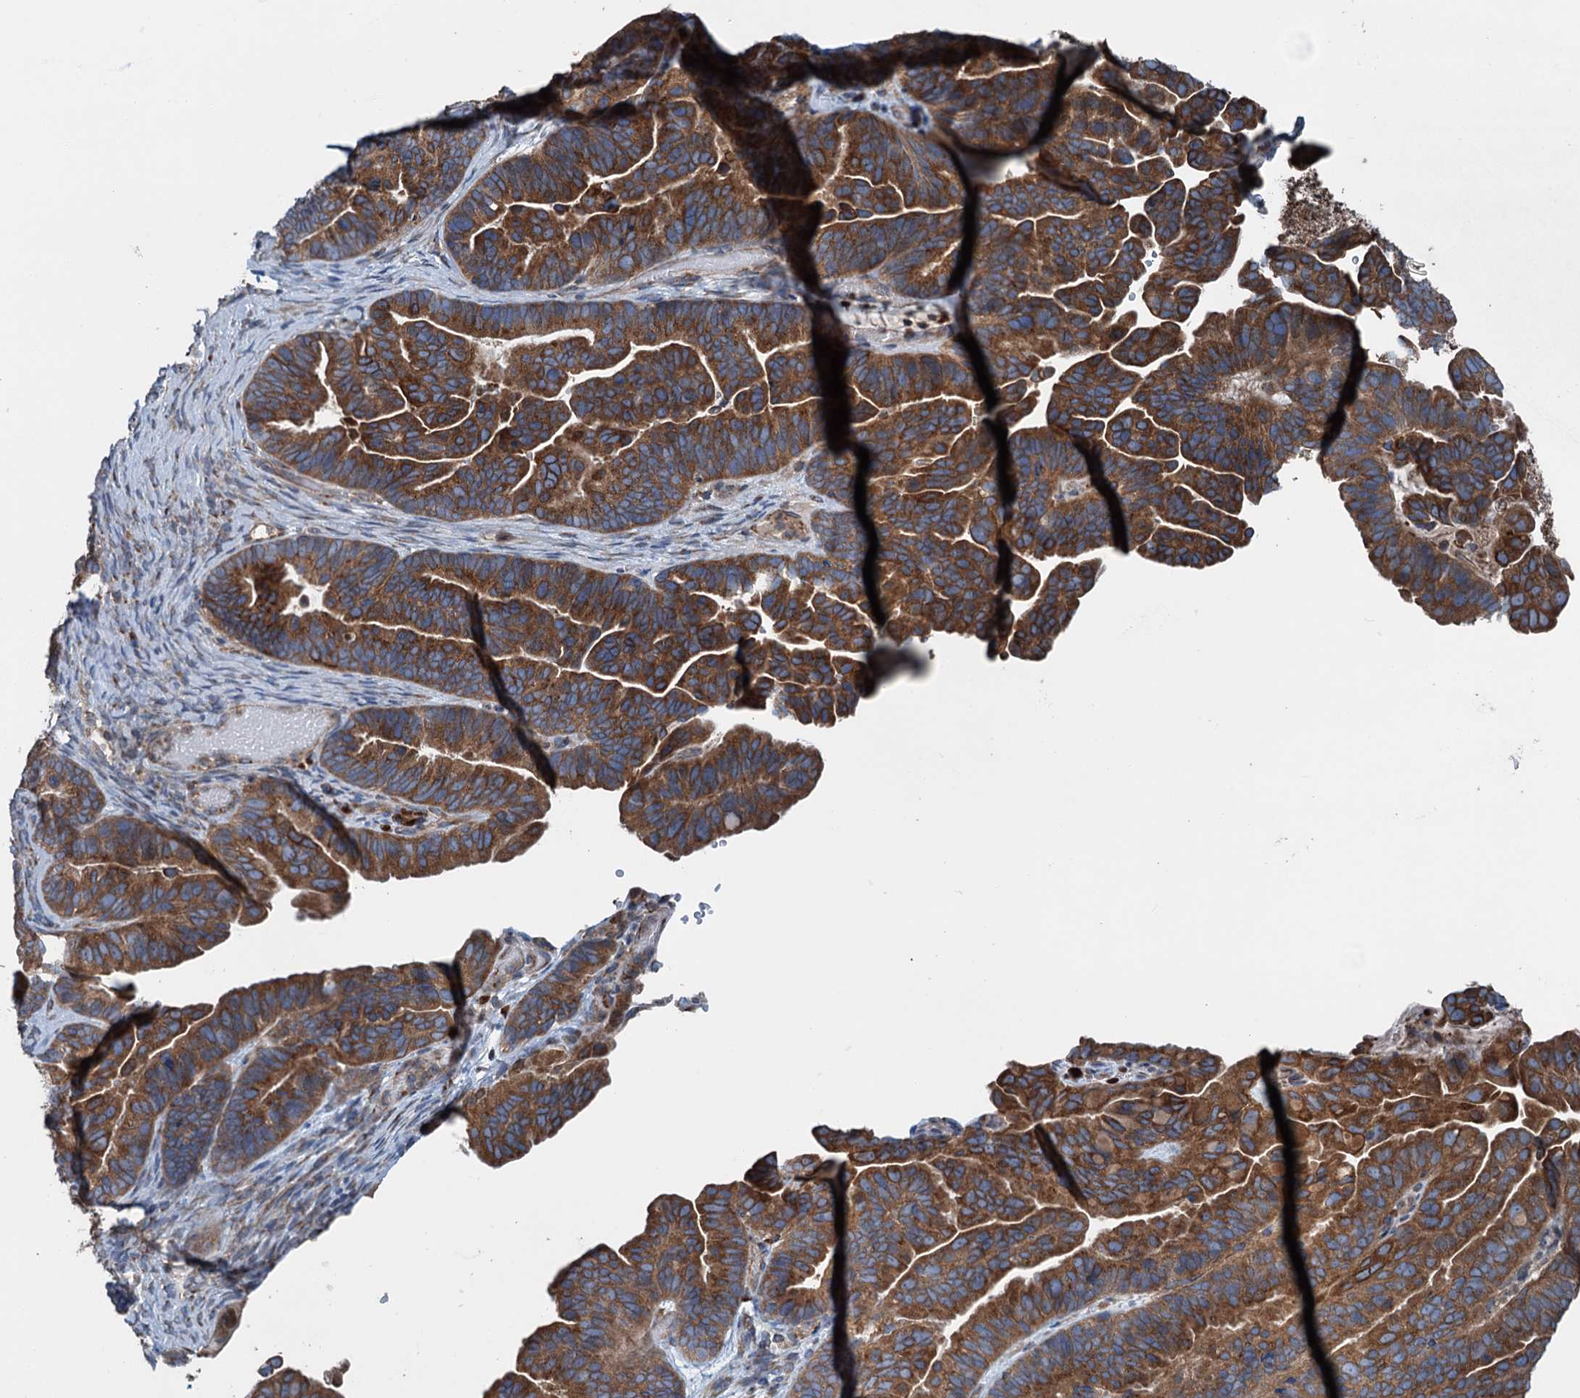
{"staining": {"intensity": "strong", "quantity": ">75%", "location": "cytoplasmic/membranous"}, "tissue": "ovarian cancer", "cell_type": "Tumor cells", "image_type": "cancer", "snomed": [{"axis": "morphology", "description": "Cystadenocarcinoma, serous, NOS"}, {"axis": "topography", "description": "Ovary"}], "caption": "Human ovarian cancer stained for a protein (brown) reveals strong cytoplasmic/membranous positive staining in approximately >75% of tumor cells.", "gene": "CALCOCO1", "patient": {"sex": "female", "age": 56}}